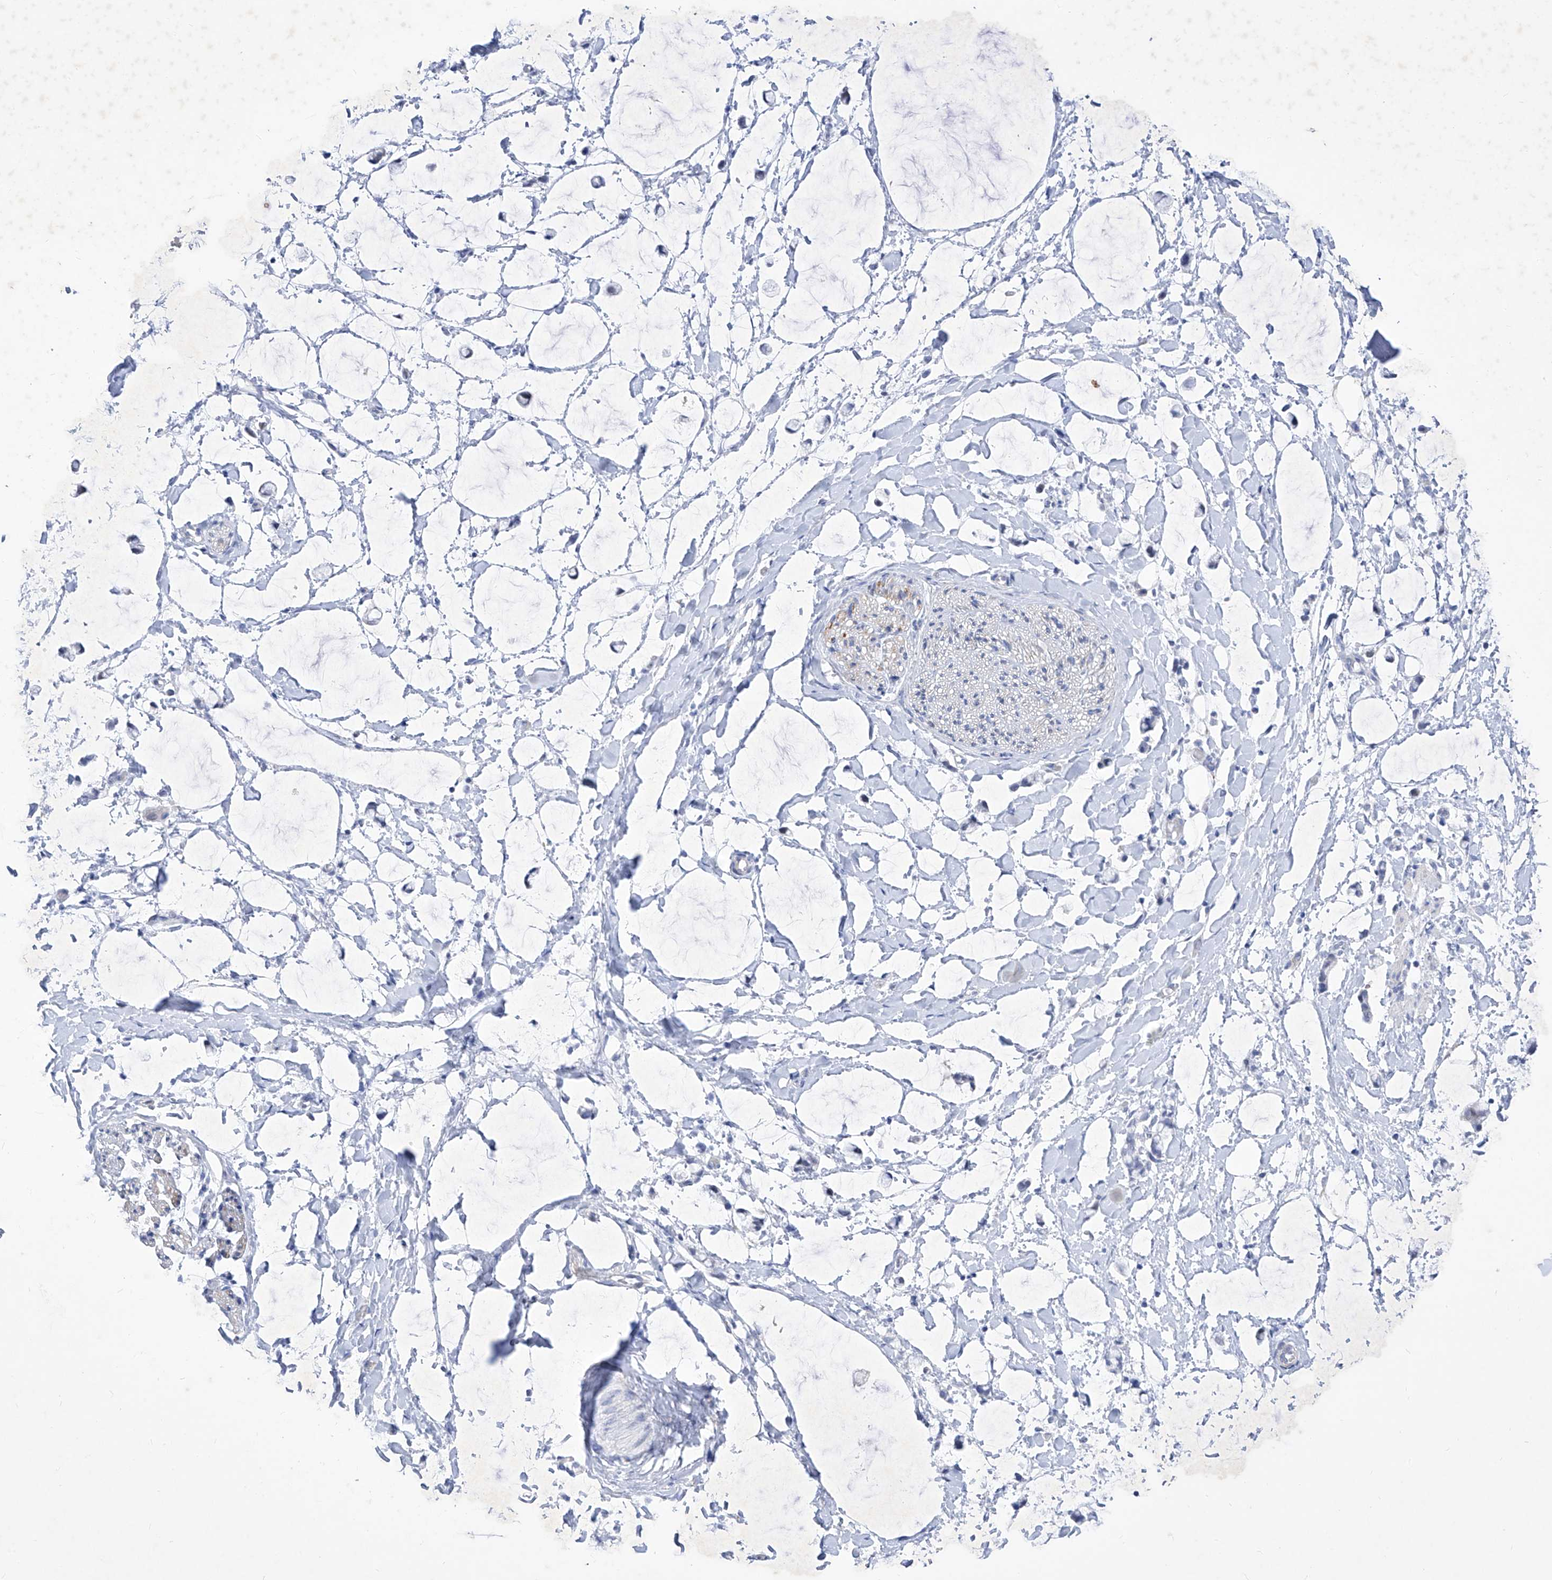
{"staining": {"intensity": "negative", "quantity": "none", "location": "none"}, "tissue": "adipose tissue", "cell_type": "Adipocytes", "image_type": "normal", "snomed": [{"axis": "morphology", "description": "Normal tissue, NOS"}, {"axis": "morphology", "description": "Adenocarcinoma, NOS"}, {"axis": "topography", "description": "Colon"}, {"axis": "topography", "description": "Peripheral nerve tissue"}], "caption": "Protein analysis of benign adipose tissue reveals no significant expression in adipocytes.", "gene": "C1orf87", "patient": {"sex": "male", "age": 14}}